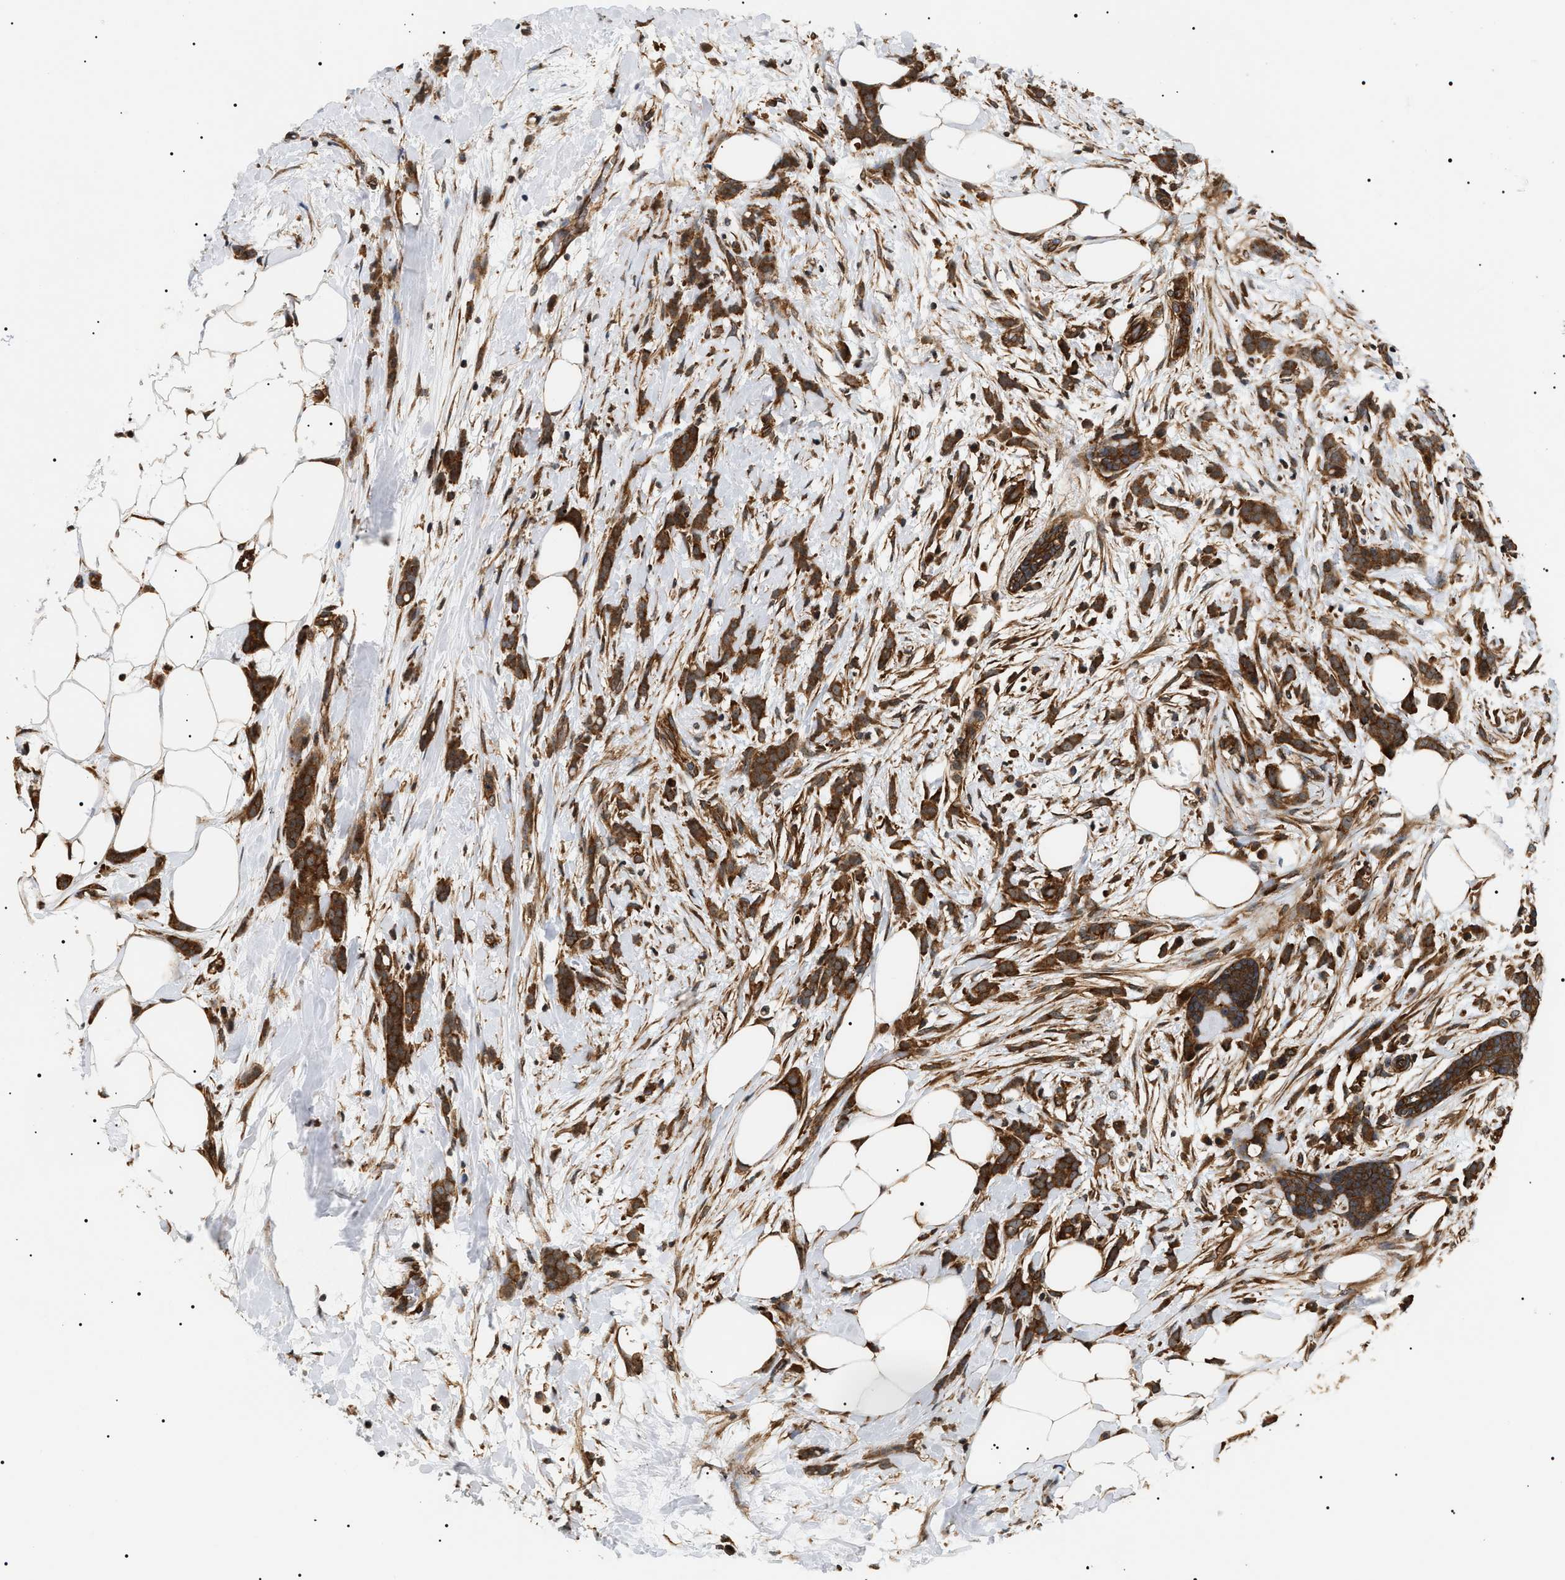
{"staining": {"intensity": "strong", "quantity": ">75%", "location": "cytoplasmic/membranous"}, "tissue": "breast cancer", "cell_type": "Tumor cells", "image_type": "cancer", "snomed": [{"axis": "morphology", "description": "Lobular carcinoma, in situ"}, {"axis": "morphology", "description": "Lobular carcinoma"}, {"axis": "topography", "description": "Breast"}], "caption": "Protein expression analysis of human breast cancer (lobular carcinoma) reveals strong cytoplasmic/membranous expression in about >75% of tumor cells.", "gene": "SH3GLB2", "patient": {"sex": "female", "age": 41}}